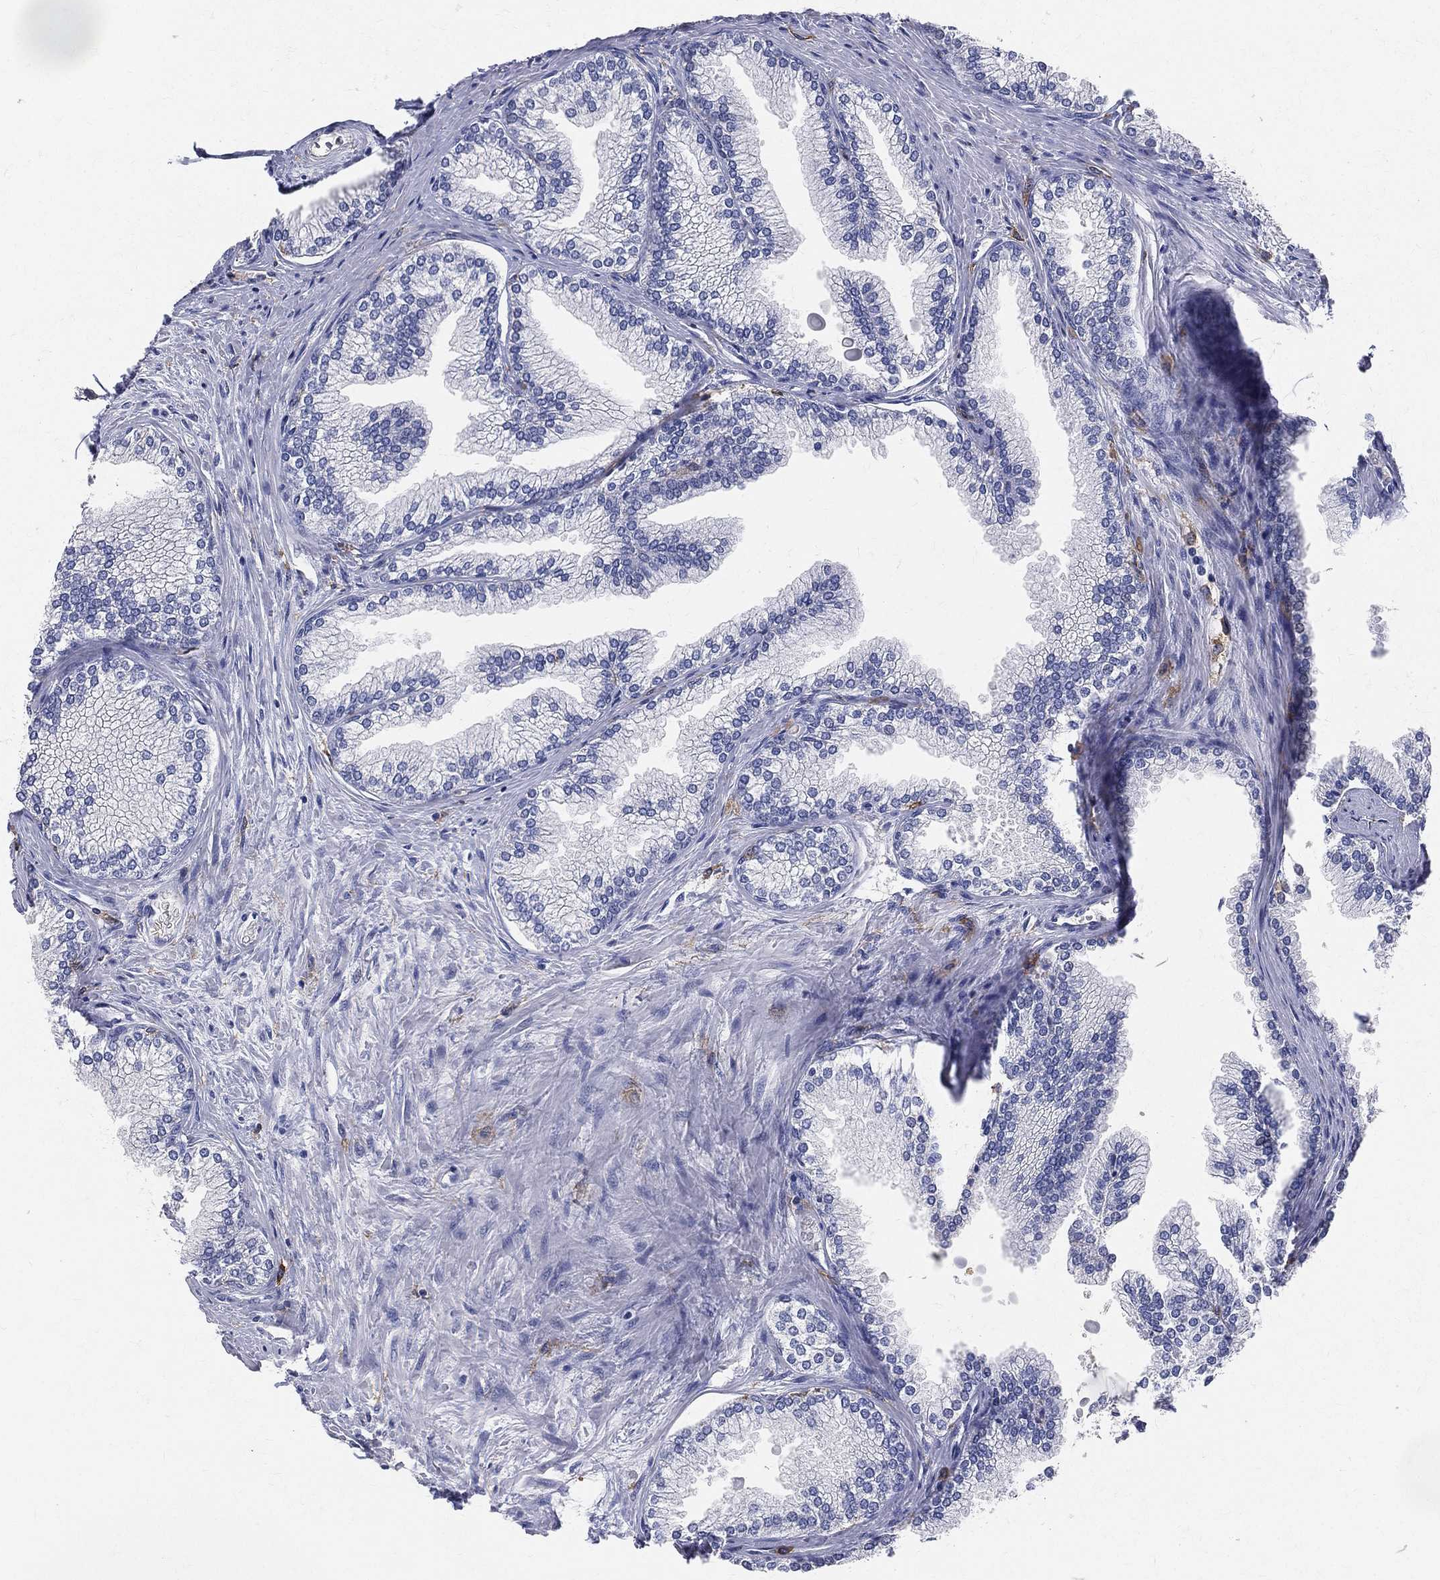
{"staining": {"intensity": "negative", "quantity": "none", "location": "none"}, "tissue": "prostate", "cell_type": "Glandular cells", "image_type": "normal", "snomed": [{"axis": "morphology", "description": "Normal tissue, NOS"}, {"axis": "topography", "description": "Prostate"}], "caption": "The photomicrograph exhibits no staining of glandular cells in normal prostate.", "gene": "CD33", "patient": {"sex": "male", "age": 72}}